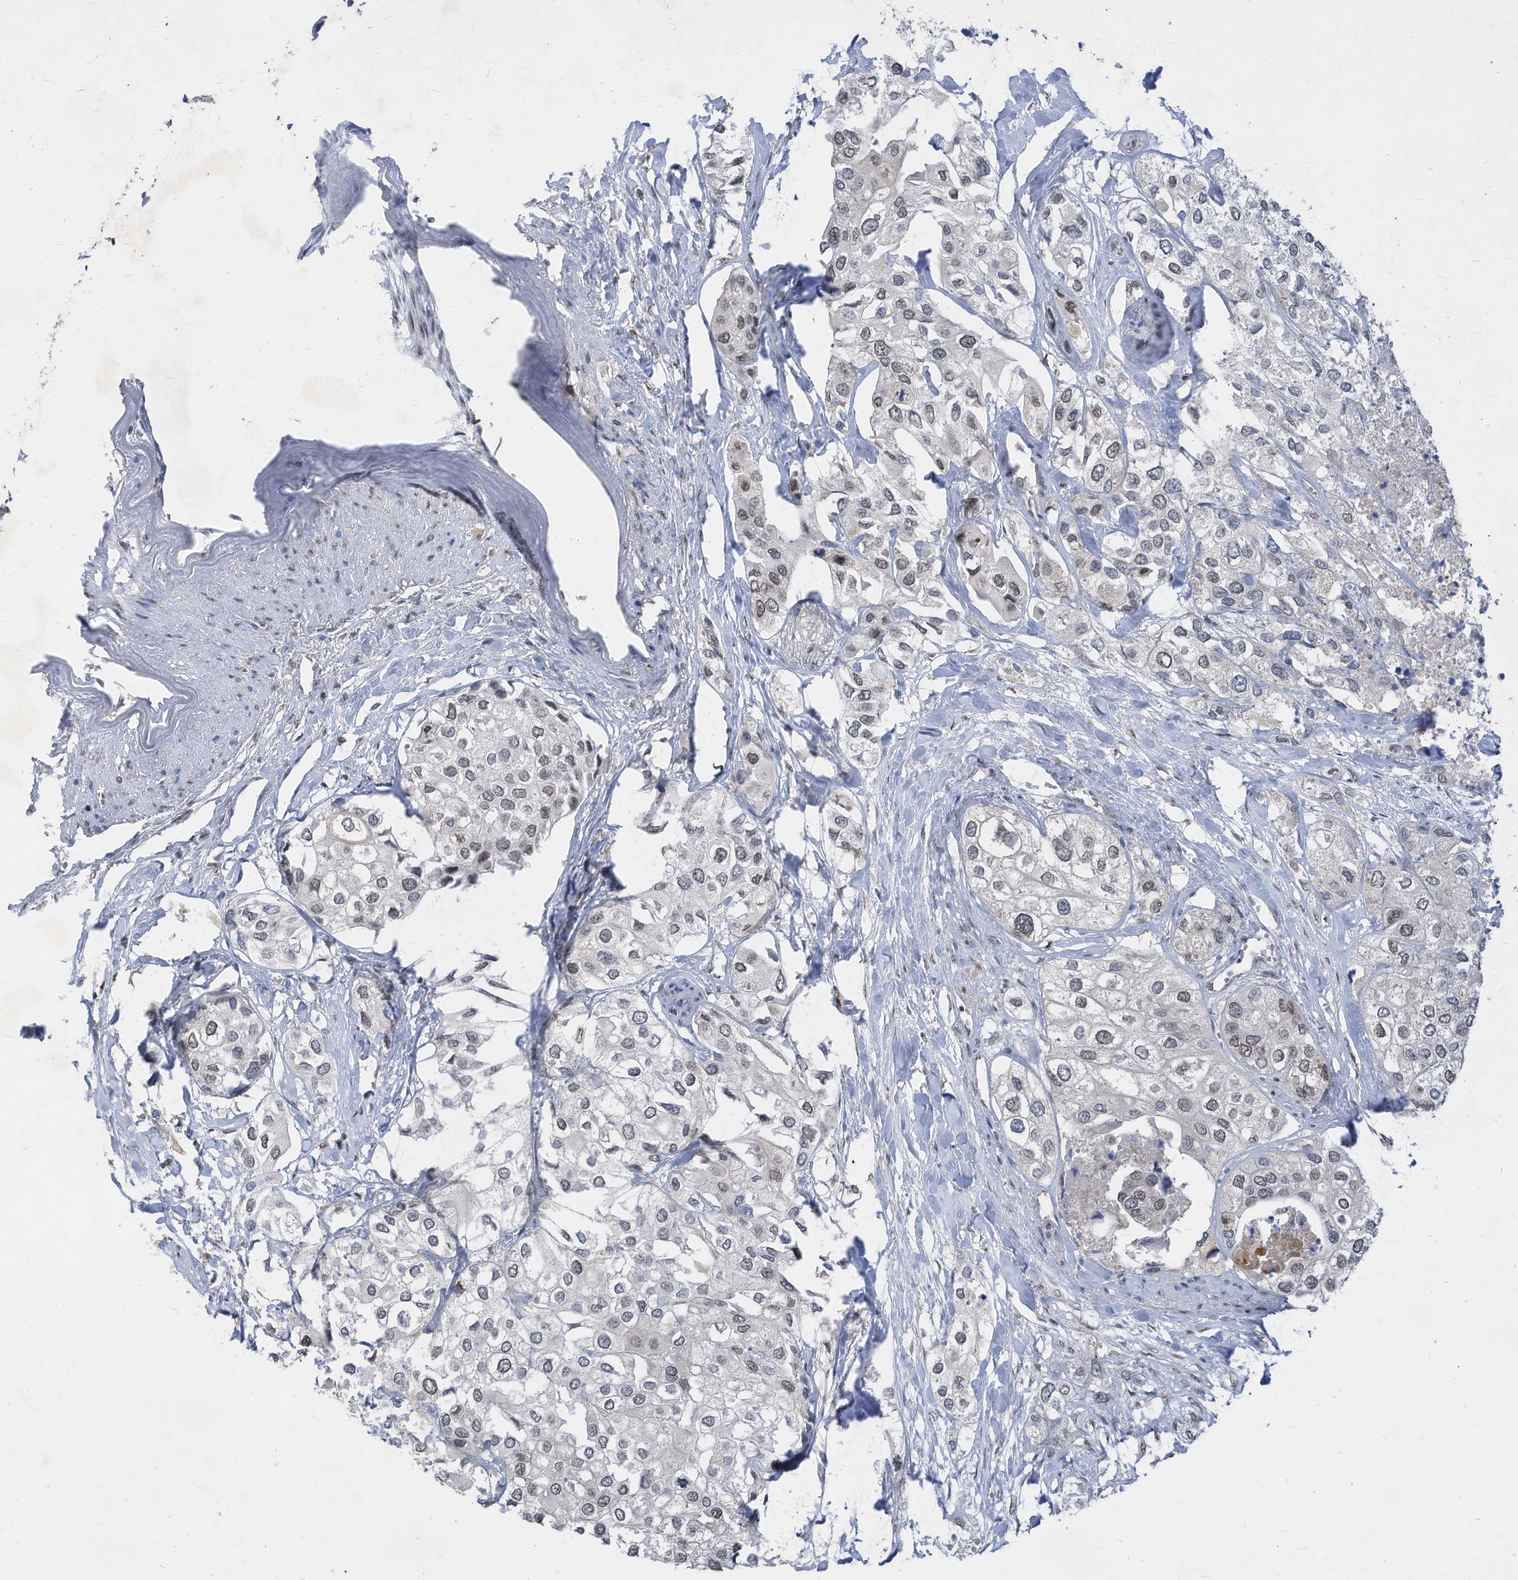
{"staining": {"intensity": "weak", "quantity": "<25%", "location": "nuclear"}, "tissue": "urothelial cancer", "cell_type": "Tumor cells", "image_type": "cancer", "snomed": [{"axis": "morphology", "description": "Urothelial carcinoma, High grade"}, {"axis": "topography", "description": "Urinary bladder"}], "caption": "Photomicrograph shows no significant protein expression in tumor cells of urothelial carcinoma (high-grade).", "gene": "KPNB1", "patient": {"sex": "male", "age": 64}}